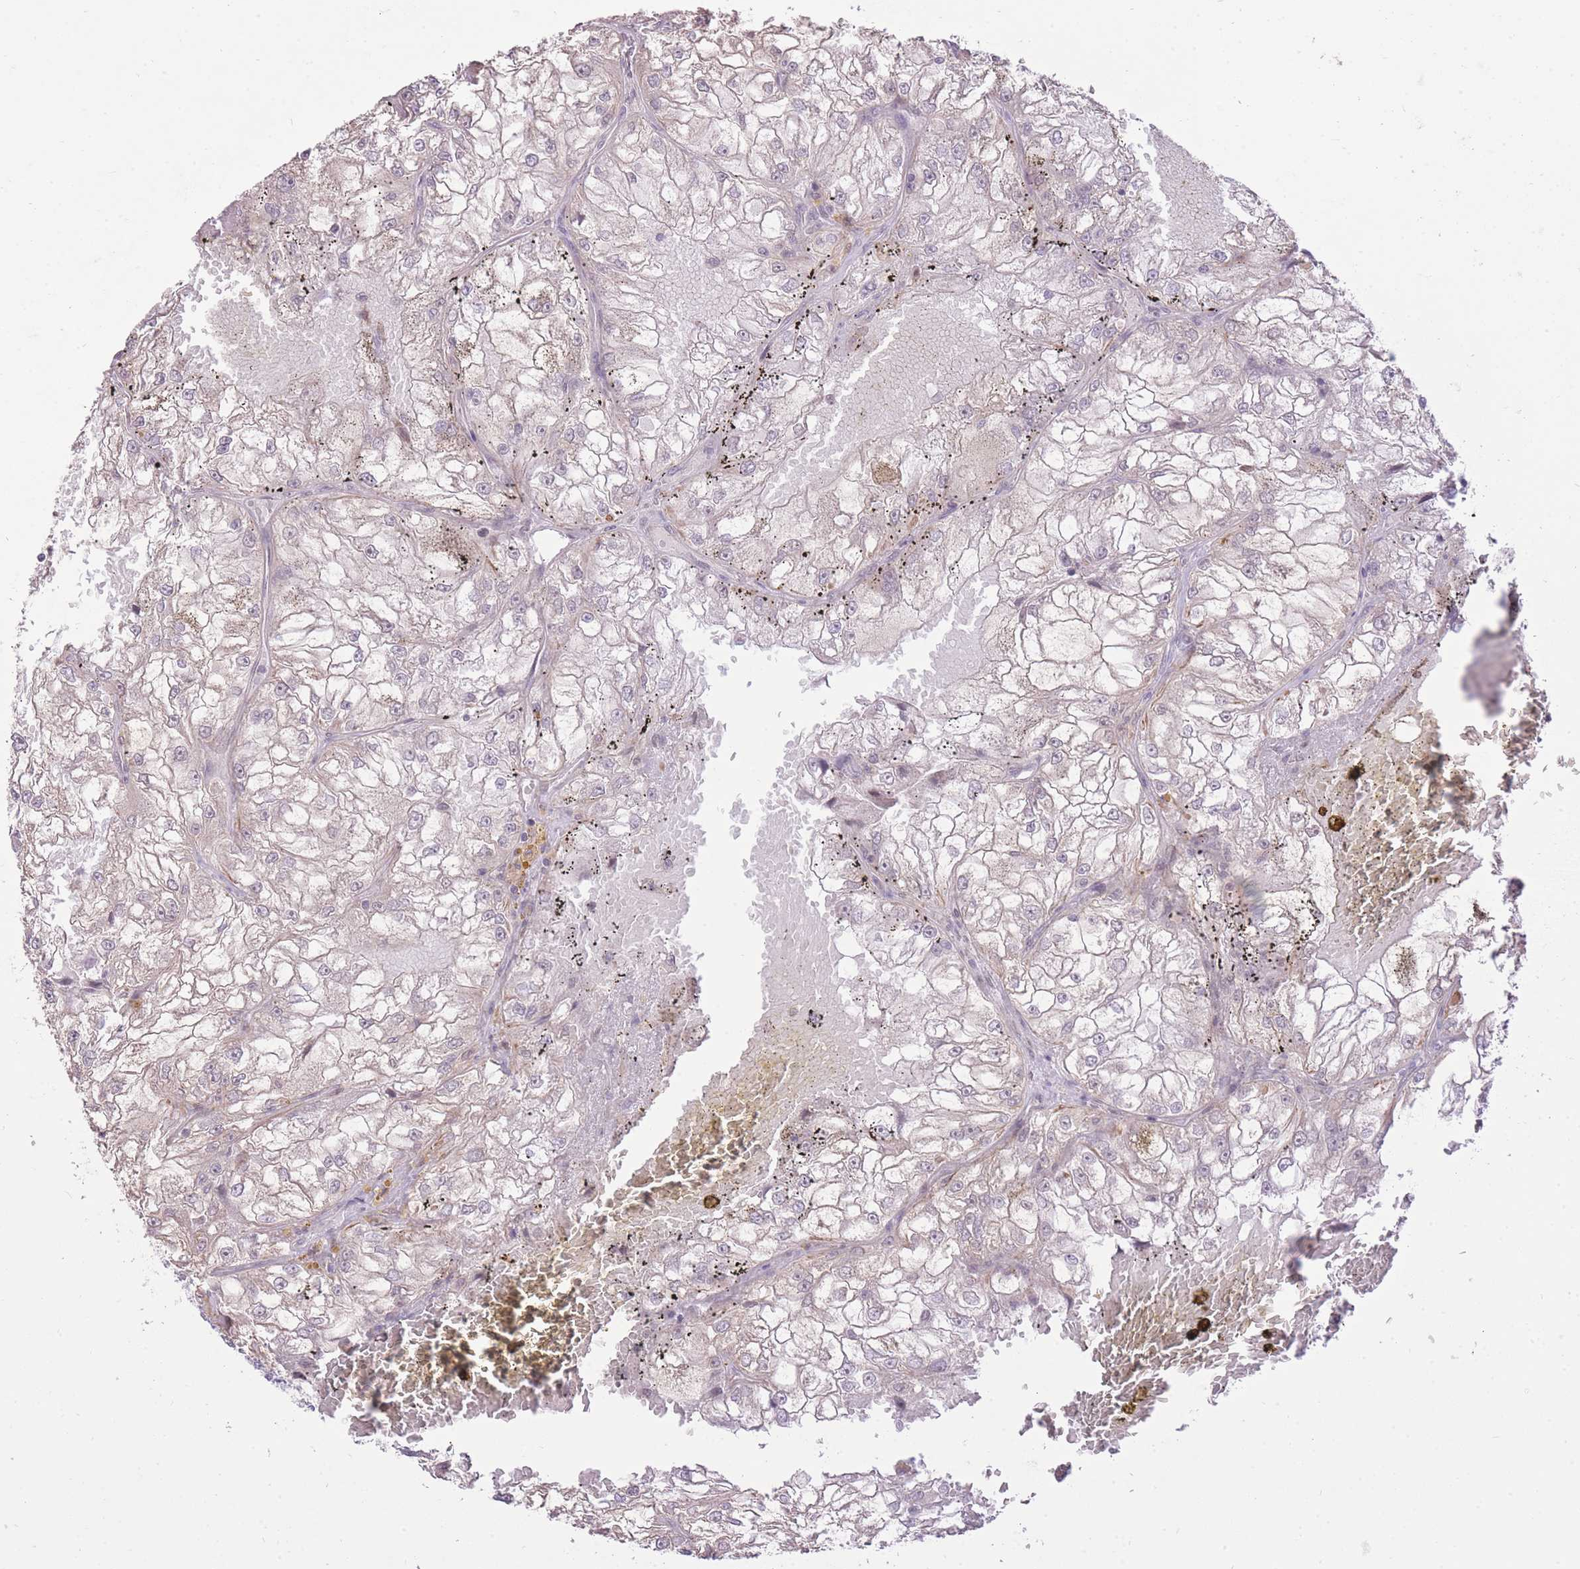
{"staining": {"intensity": "negative", "quantity": "none", "location": "none"}, "tissue": "renal cancer", "cell_type": "Tumor cells", "image_type": "cancer", "snomed": [{"axis": "morphology", "description": "Adenocarcinoma, NOS"}, {"axis": "topography", "description": "Kidney"}], "caption": "Tumor cells show no significant protein expression in renal cancer (adenocarcinoma).", "gene": "ELL", "patient": {"sex": "female", "age": 72}}